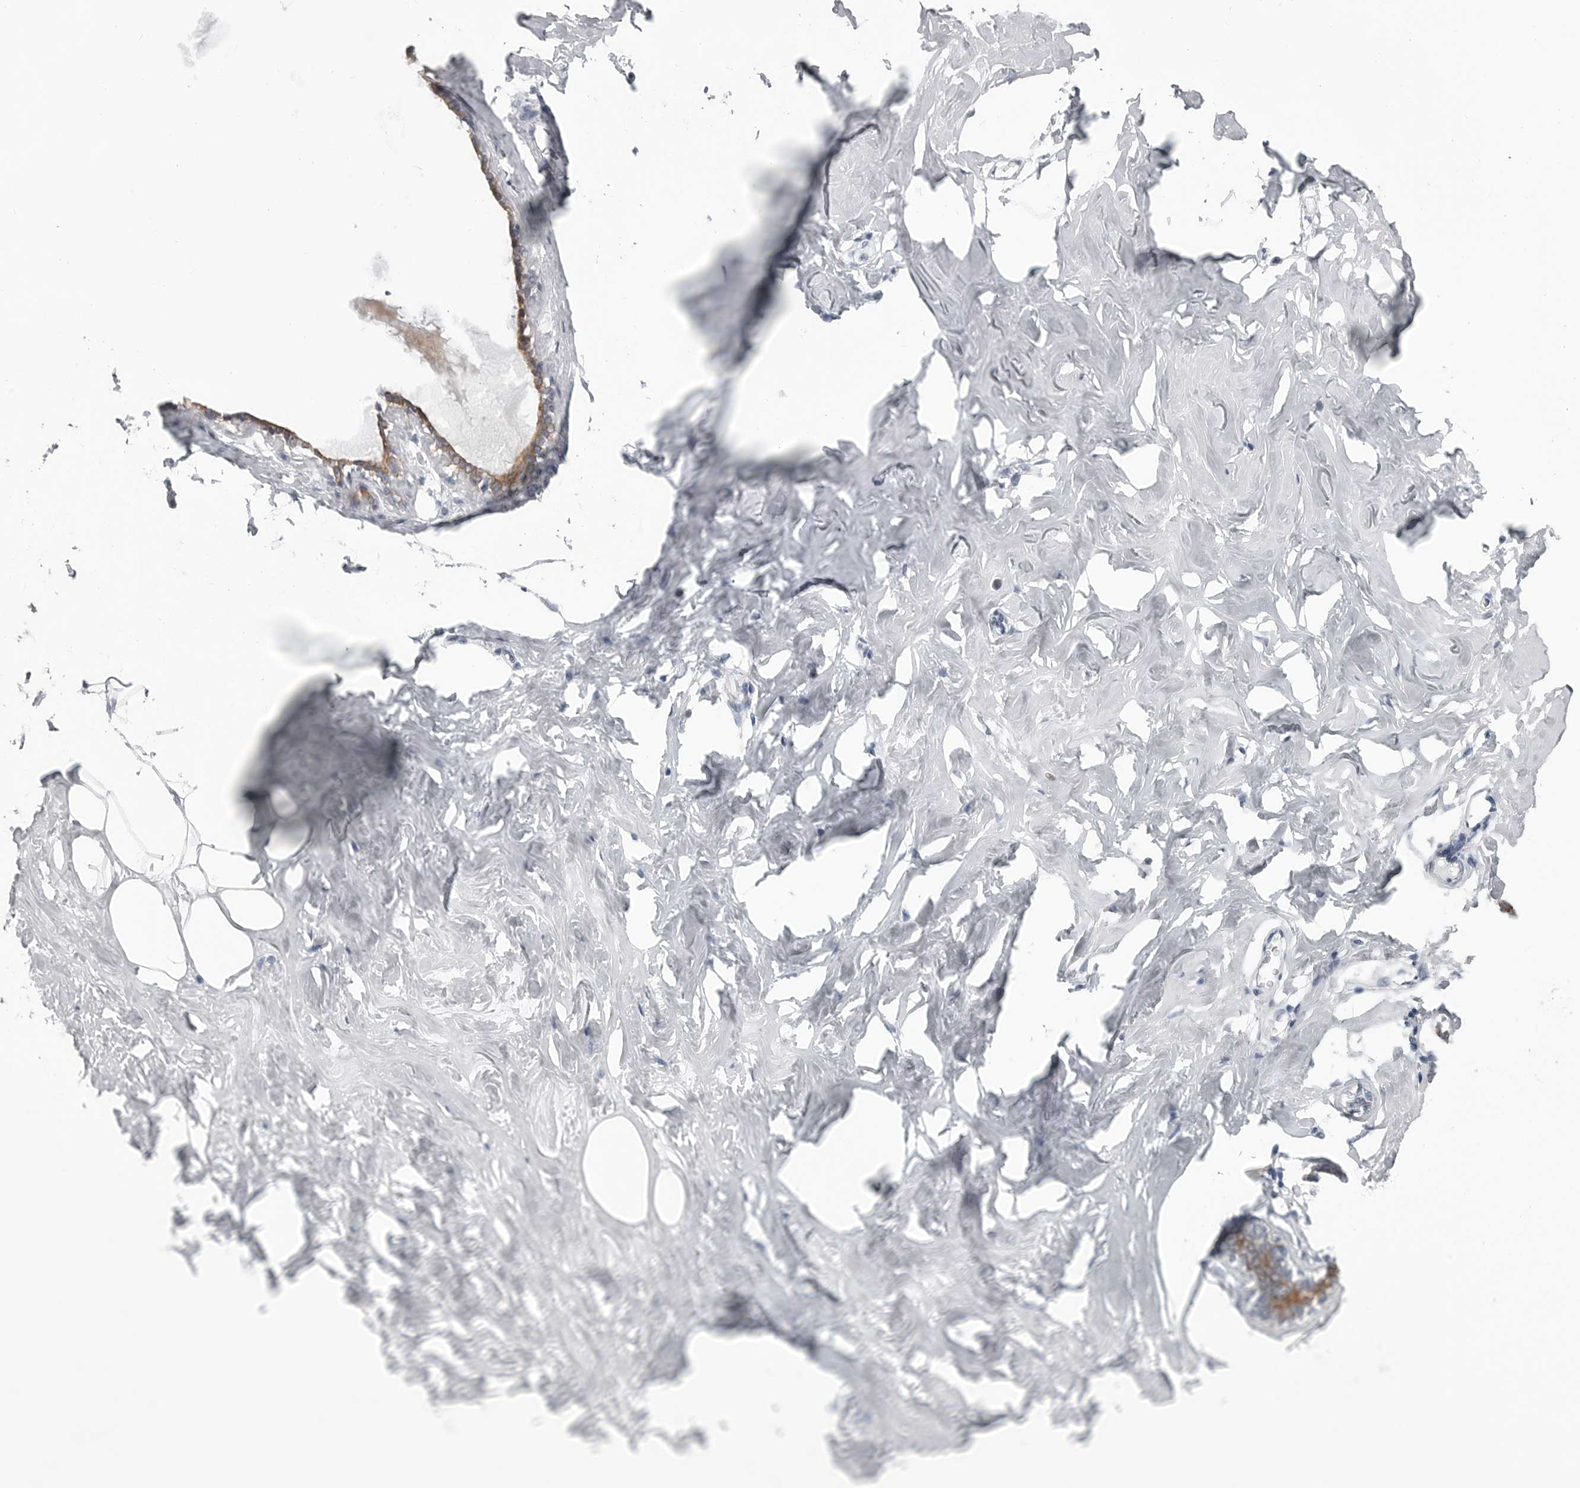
{"staining": {"intensity": "negative", "quantity": "none", "location": "none"}, "tissue": "adipose tissue", "cell_type": "Adipocytes", "image_type": "normal", "snomed": [{"axis": "morphology", "description": "Normal tissue, NOS"}, {"axis": "morphology", "description": "Fibrosis, NOS"}, {"axis": "topography", "description": "Breast"}, {"axis": "topography", "description": "Adipose tissue"}], "caption": "A micrograph of human adipose tissue is negative for staining in adipocytes. Brightfield microscopy of immunohistochemistry (IHC) stained with DAB (brown) and hematoxylin (blue), captured at high magnification.", "gene": "MYOC", "patient": {"sex": "female", "age": 39}}